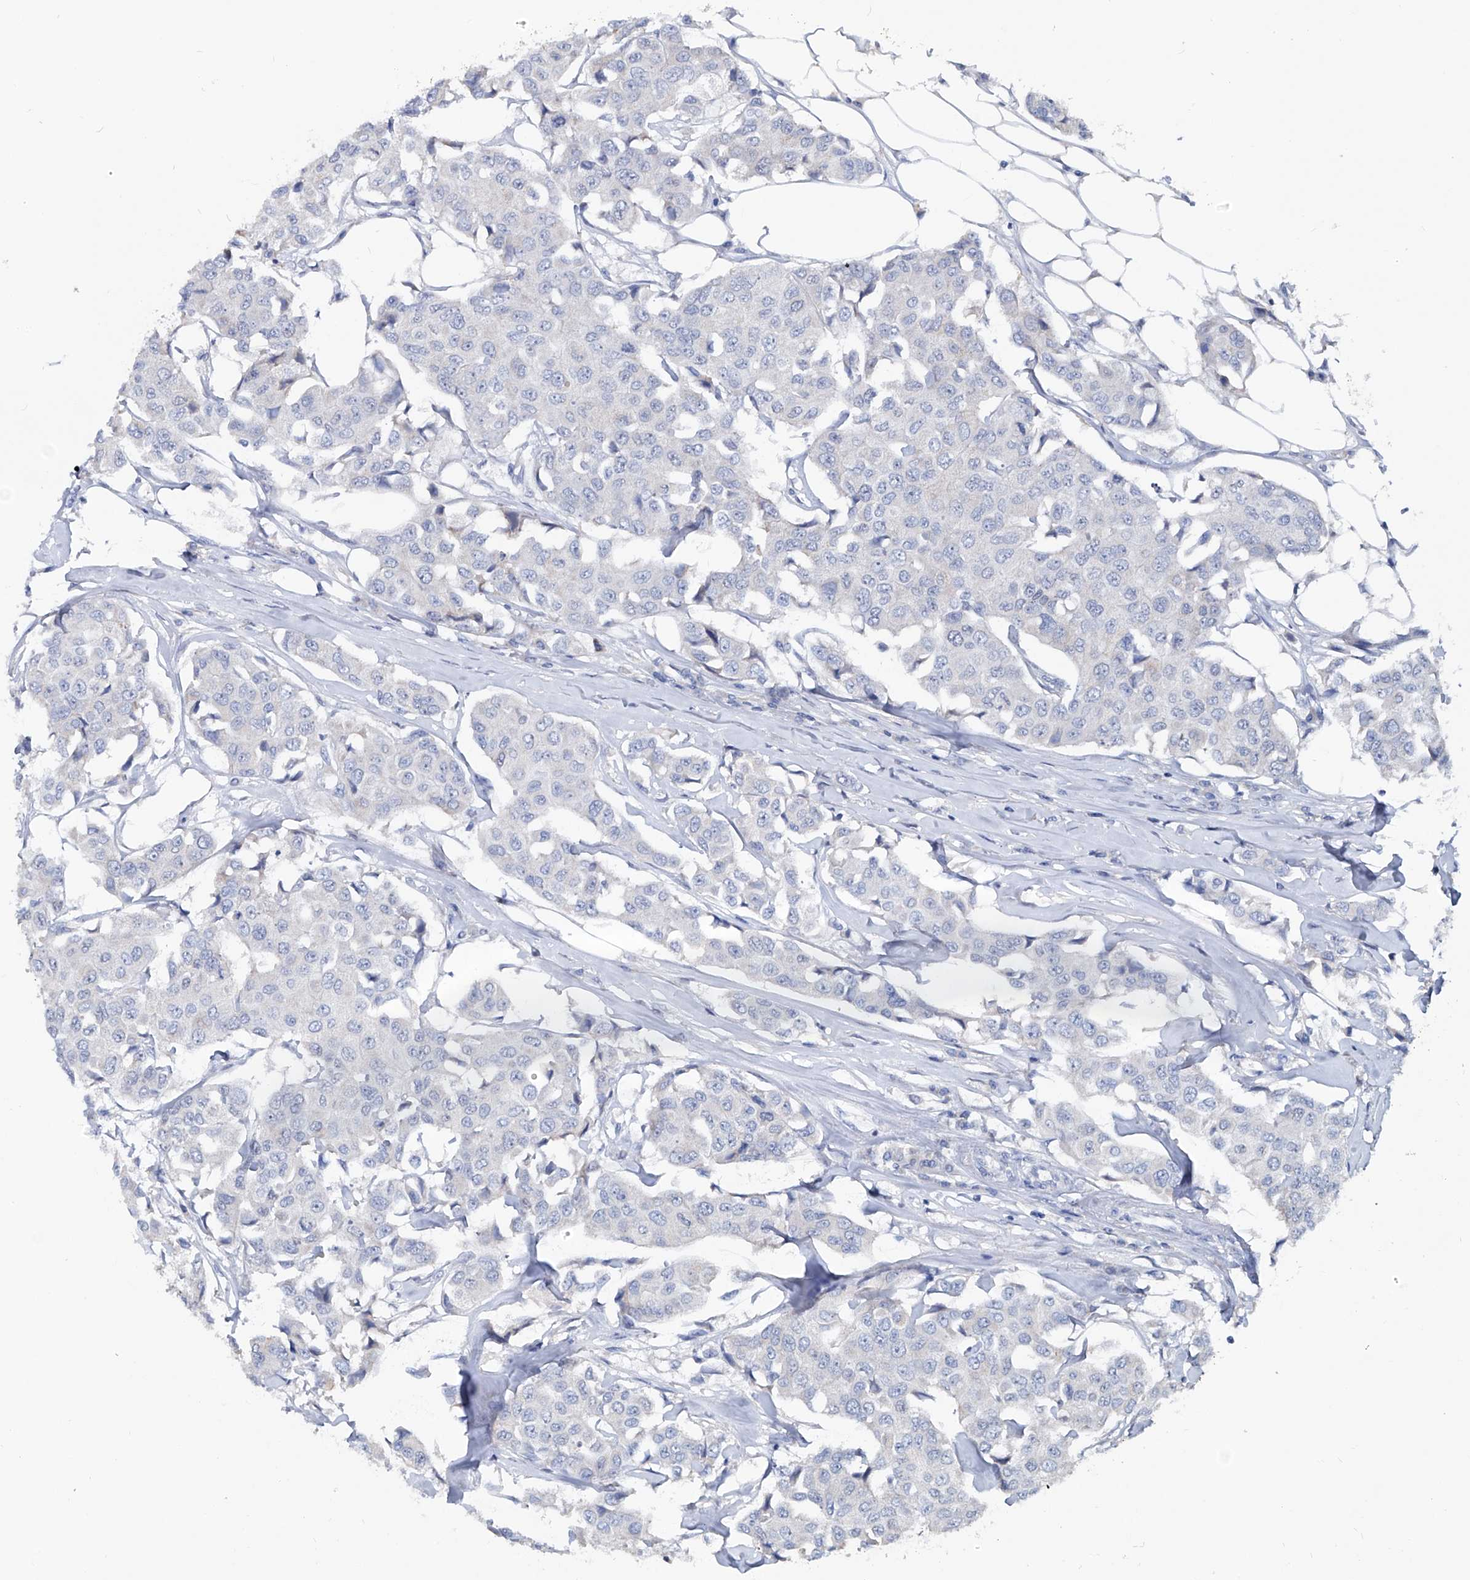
{"staining": {"intensity": "negative", "quantity": "none", "location": "none"}, "tissue": "breast cancer", "cell_type": "Tumor cells", "image_type": "cancer", "snomed": [{"axis": "morphology", "description": "Duct carcinoma"}, {"axis": "topography", "description": "Breast"}], "caption": "Immunohistochemical staining of human breast intraductal carcinoma reveals no significant expression in tumor cells.", "gene": "KLHL17", "patient": {"sex": "female", "age": 80}}